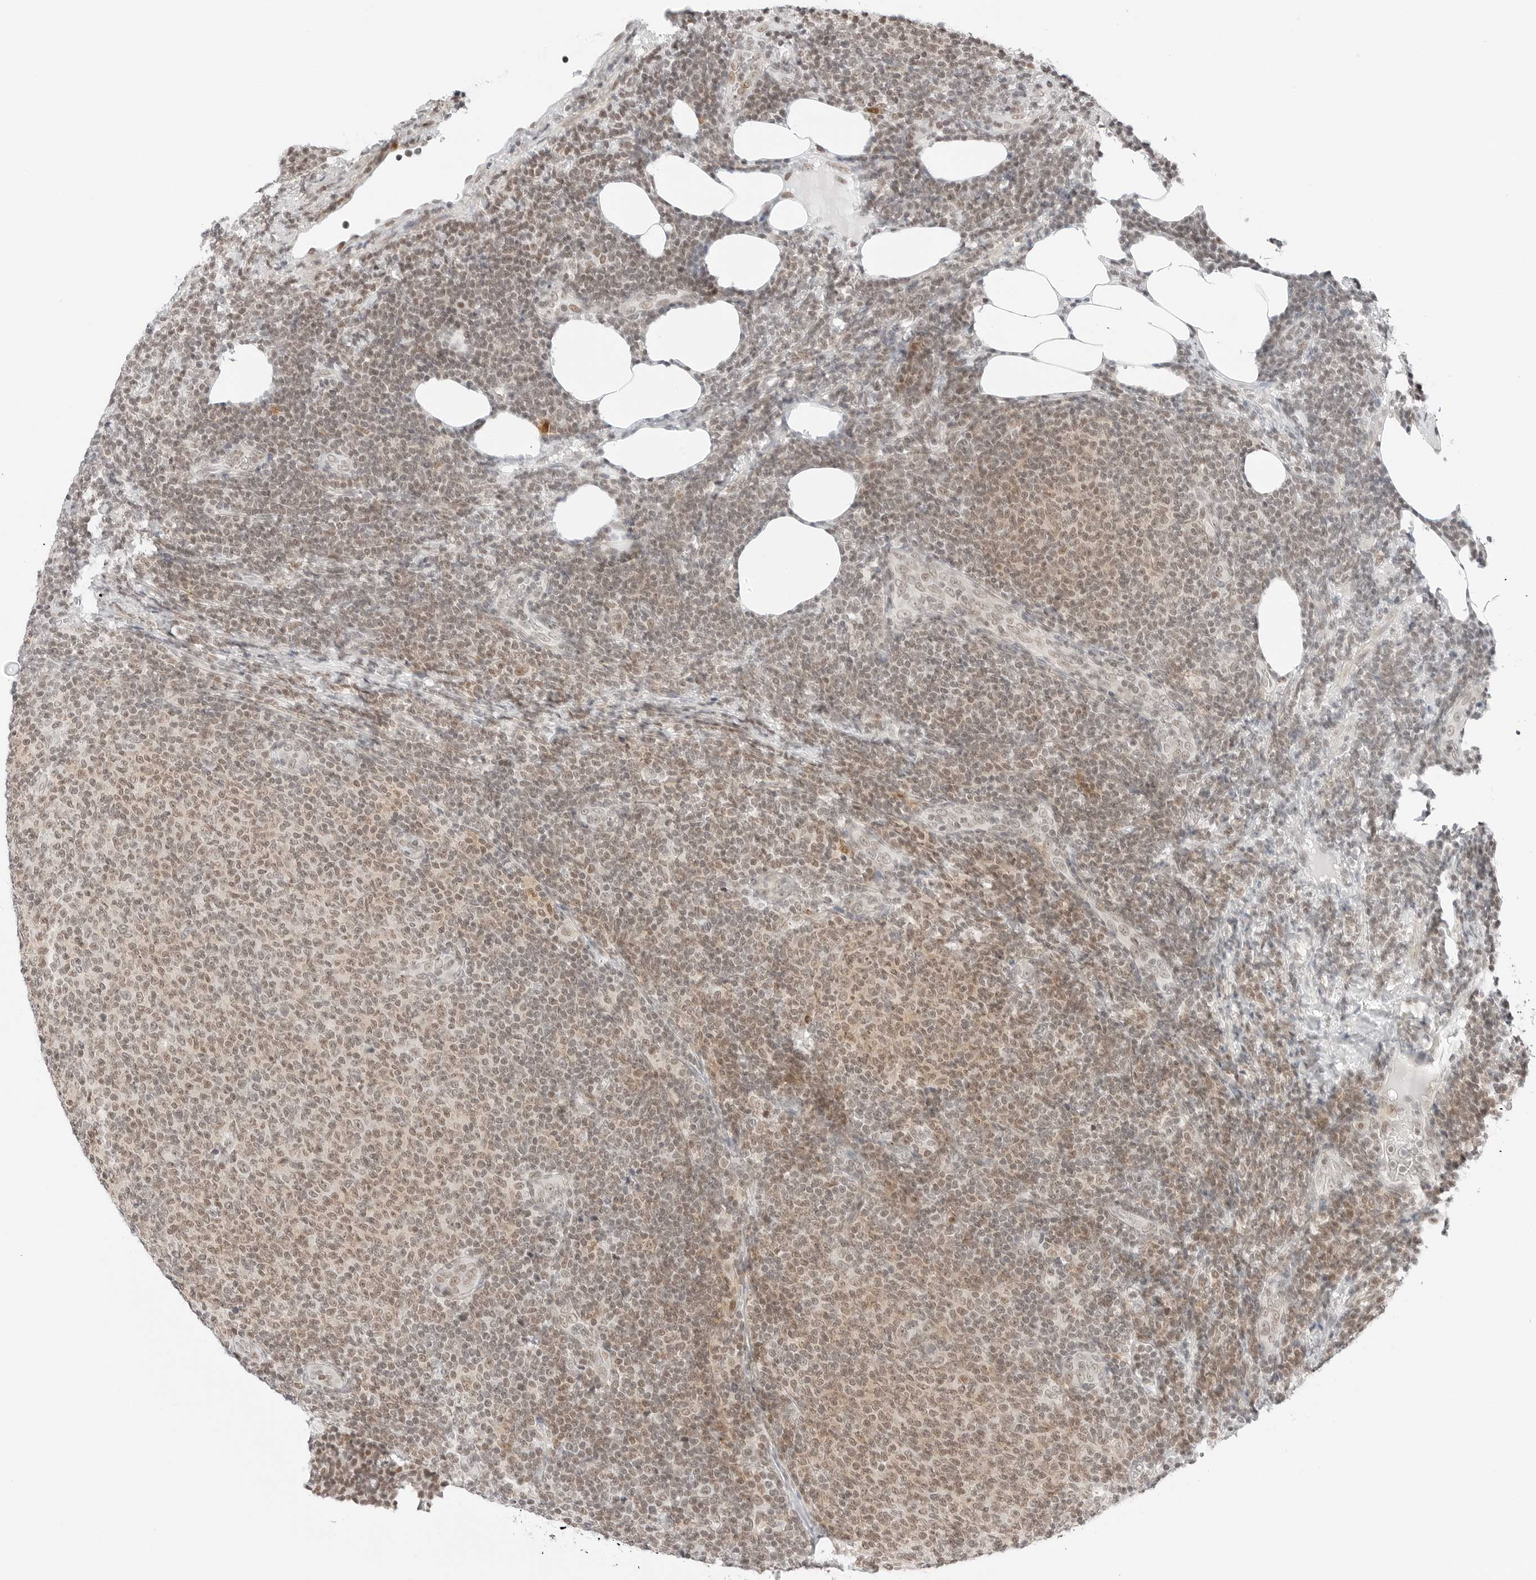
{"staining": {"intensity": "weak", "quantity": ">75%", "location": "nuclear"}, "tissue": "lymphoma", "cell_type": "Tumor cells", "image_type": "cancer", "snomed": [{"axis": "morphology", "description": "Malignant lymphoma, non-Hodgkin's type, Low grade"}, {"axis": "topography", "description": "Lymph node"}], "caption": "Immunohistochemistry (IHC) (DAB) staining of malignant lymphoma, non-Hodgkin's type (low-grade) shows weak nuclear protein staining in approximately >75% of tumor cells.", "gene": "CRTC2", "patient": {"sex": "male", "age": 66}}